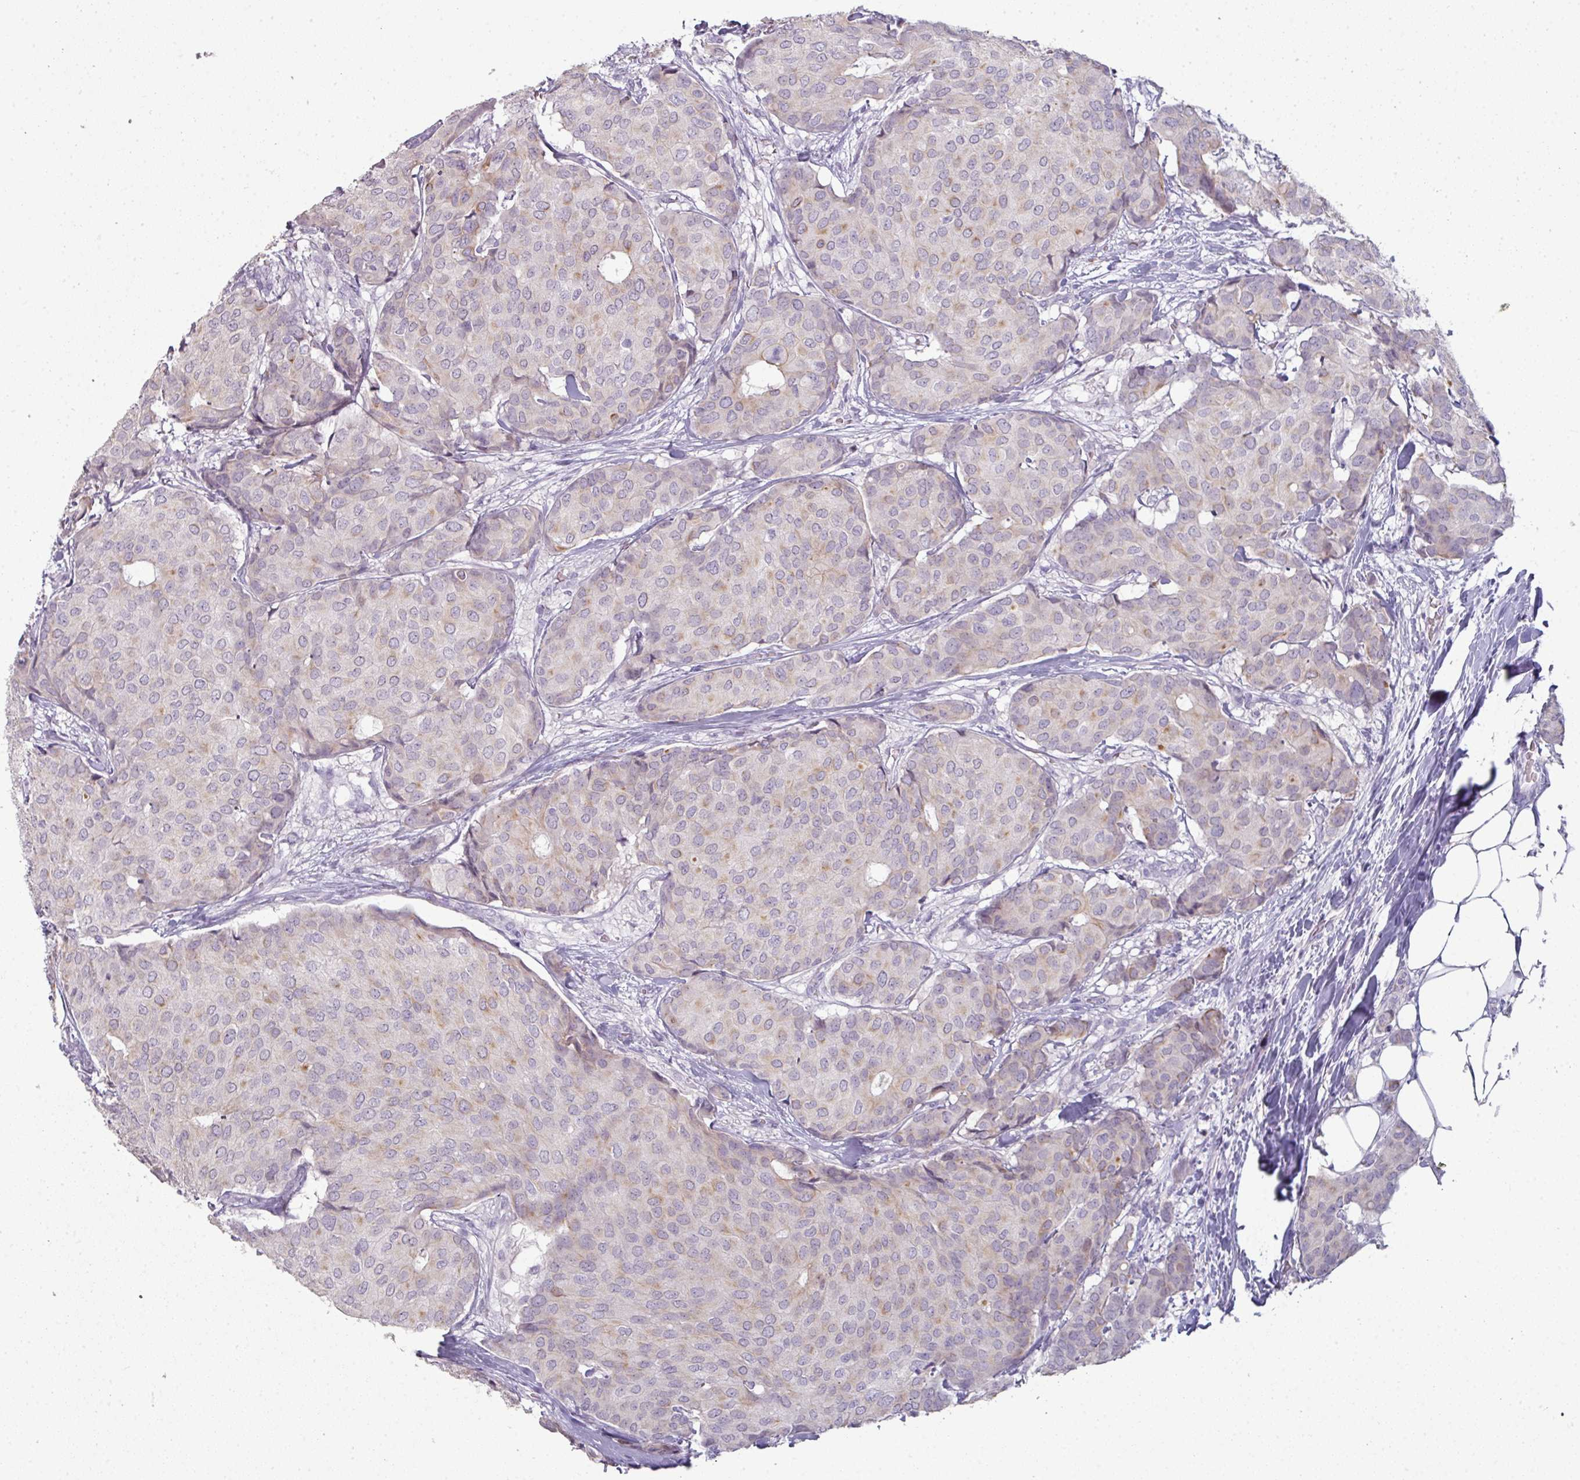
{"staining": {"intensity": "weak", "quantity": "<25%", "location": "cytoplasmic/membranous"}, "tissue": "breast cancer", "cell_type": "Tumor cells", "image_type": "cancer", "snomed": [{"axis": "morphology", "description": "Duct carcinoma"}, {"axis": "topography", "description": "Breast"}], "caption": "This photomicrograph is of breast infiltrating ductal carcinoma stained with IHC to label a protein in brown with the nuclei are counter-stained blue. There is no expression in tumor cells.", "gene": "GTF2H3", "patient": {"sex": "female", "age": 75}}